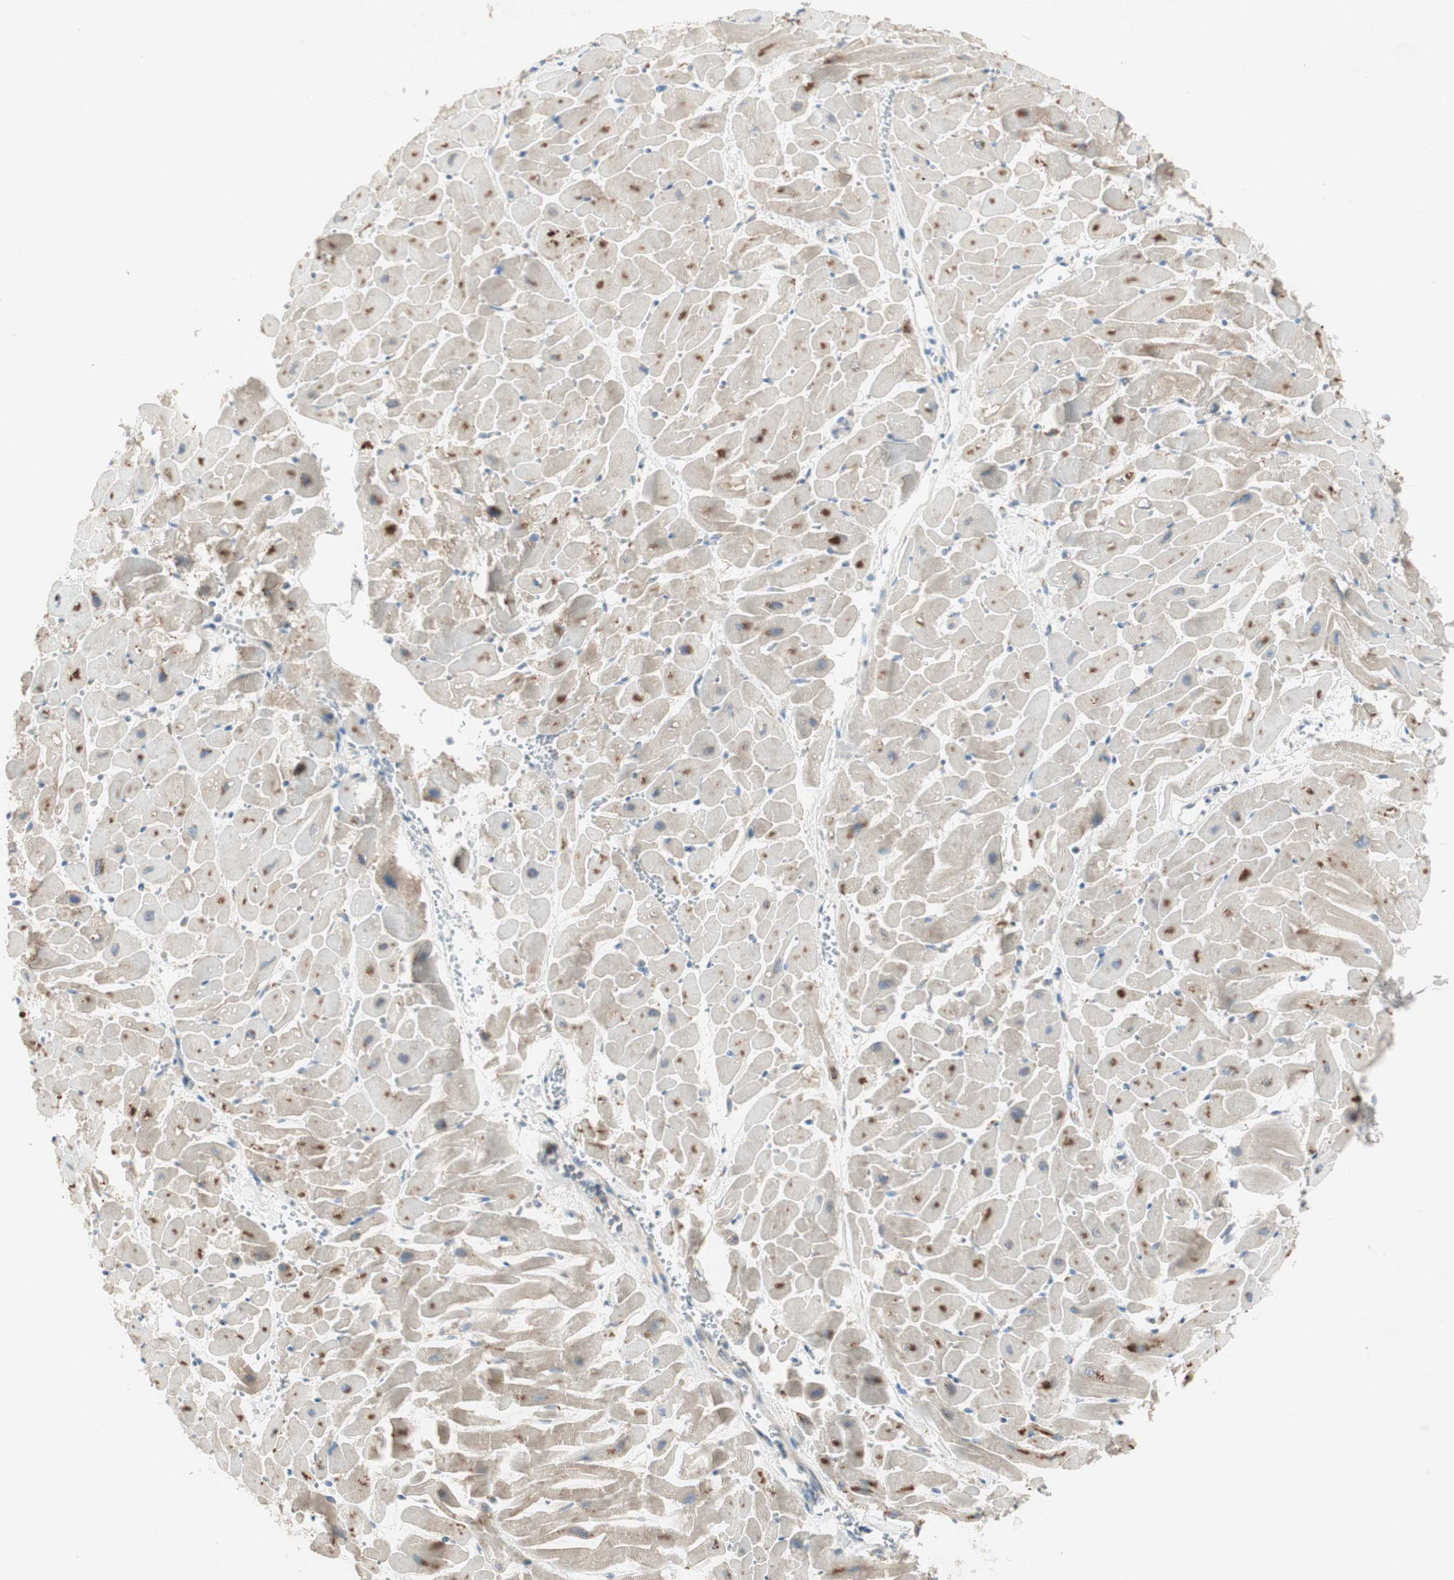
{"staining": {"intensity": "strong", "quantity": "<25%", "location": "cytoplasmic/membranous"}, "tissue": "heart muscle", "cell_type": "Cardiomyocytes", "image_type": "normal", "snomed": [{"axis": "morphology", "description": "Normal tissue, NOS"}, {"axis": "topography", "description": "Heart"}], "caption": "IHC of unremarkable human heart muscle displays medium levels of strong cytoplasmic/membranous positivity in about <25% of cardiomyocytes.", "gene": "RPL23", "patient": {"sex": "female", "age": 19}}